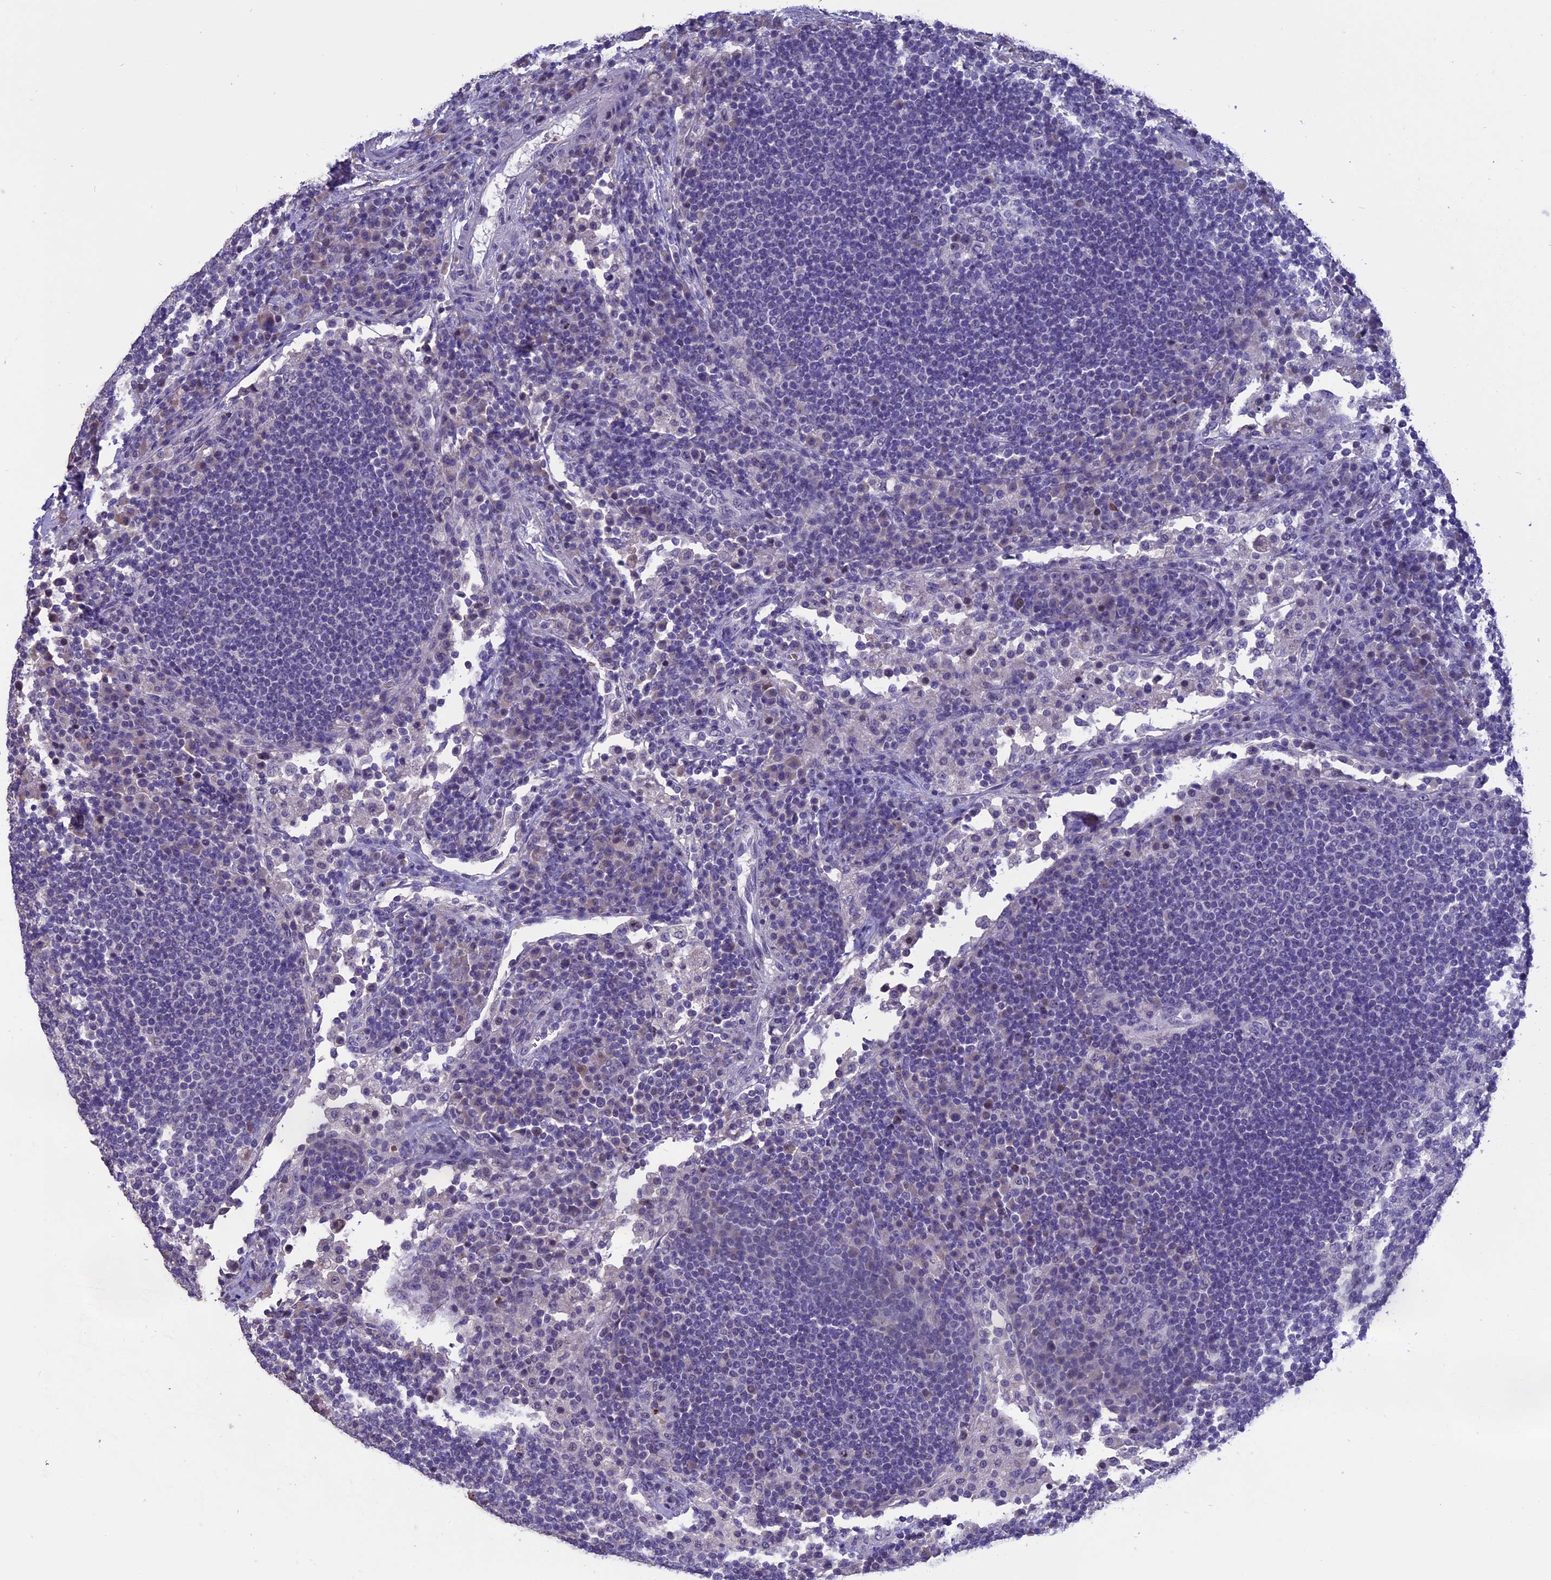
{"staining": {"intensity": "negative", "quantity": "none", "location": "none"}, "tissue": "lymph node", "cell_type": "Germinal center cells", "image_type": "normal", "snomed": [{"axis": "morphology", "description": "Normal tissue, NOS"}, {"axis": "topography", "description": "Lymph node"}], "caption": "This is a photomicrograph of immunohistochemistry (IHC) staining of benign lymph node, which shows no positivity in germinal center cells. (Brightfield microscopy of DAB (3,3'-diaminobenzidine) immunohistochemistry (IHC) at high magnification).", "gene": "KNOP1", "patient": {"sex": "female", "age": 53}}